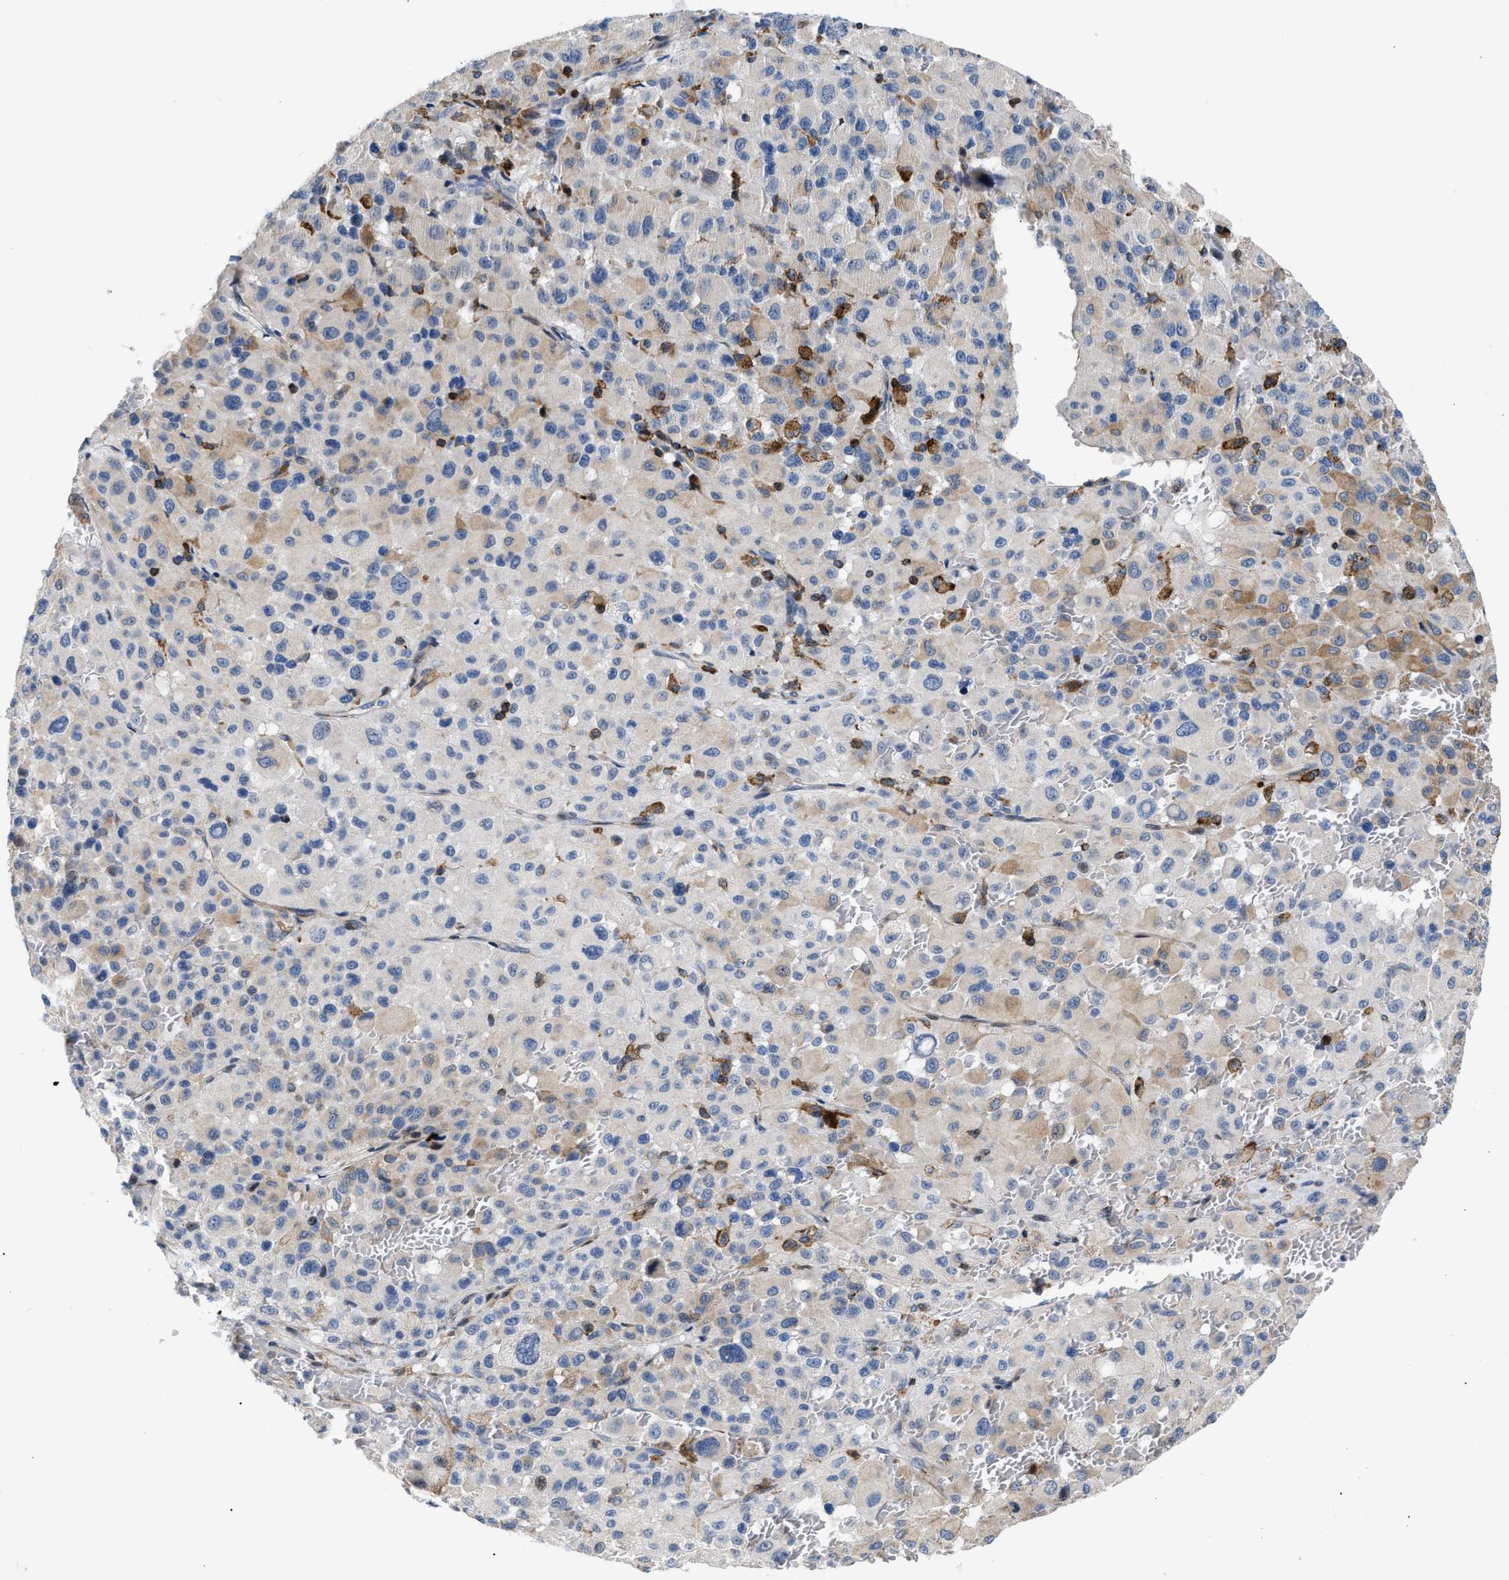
{"staining": {"intensity": "negative", "quantity": "none", "location": "none"}, "tissue": "melanoma", "cell_type": "Tumor cells", "image_type": "cancer", "snomed": [{"axis": "morphology", "description": "Malignant melanoma, Metastatic site"}, {"axis": "topography", "description": "Skin"}], "caption": "Tumor cells show no significant positivity in malignant melanoma (metastatic site). (DAB immunohistochemistry with hematoxylin counter stain).", "gene": "ATP9A", "patient": {"sex": "female", "age": 74}}